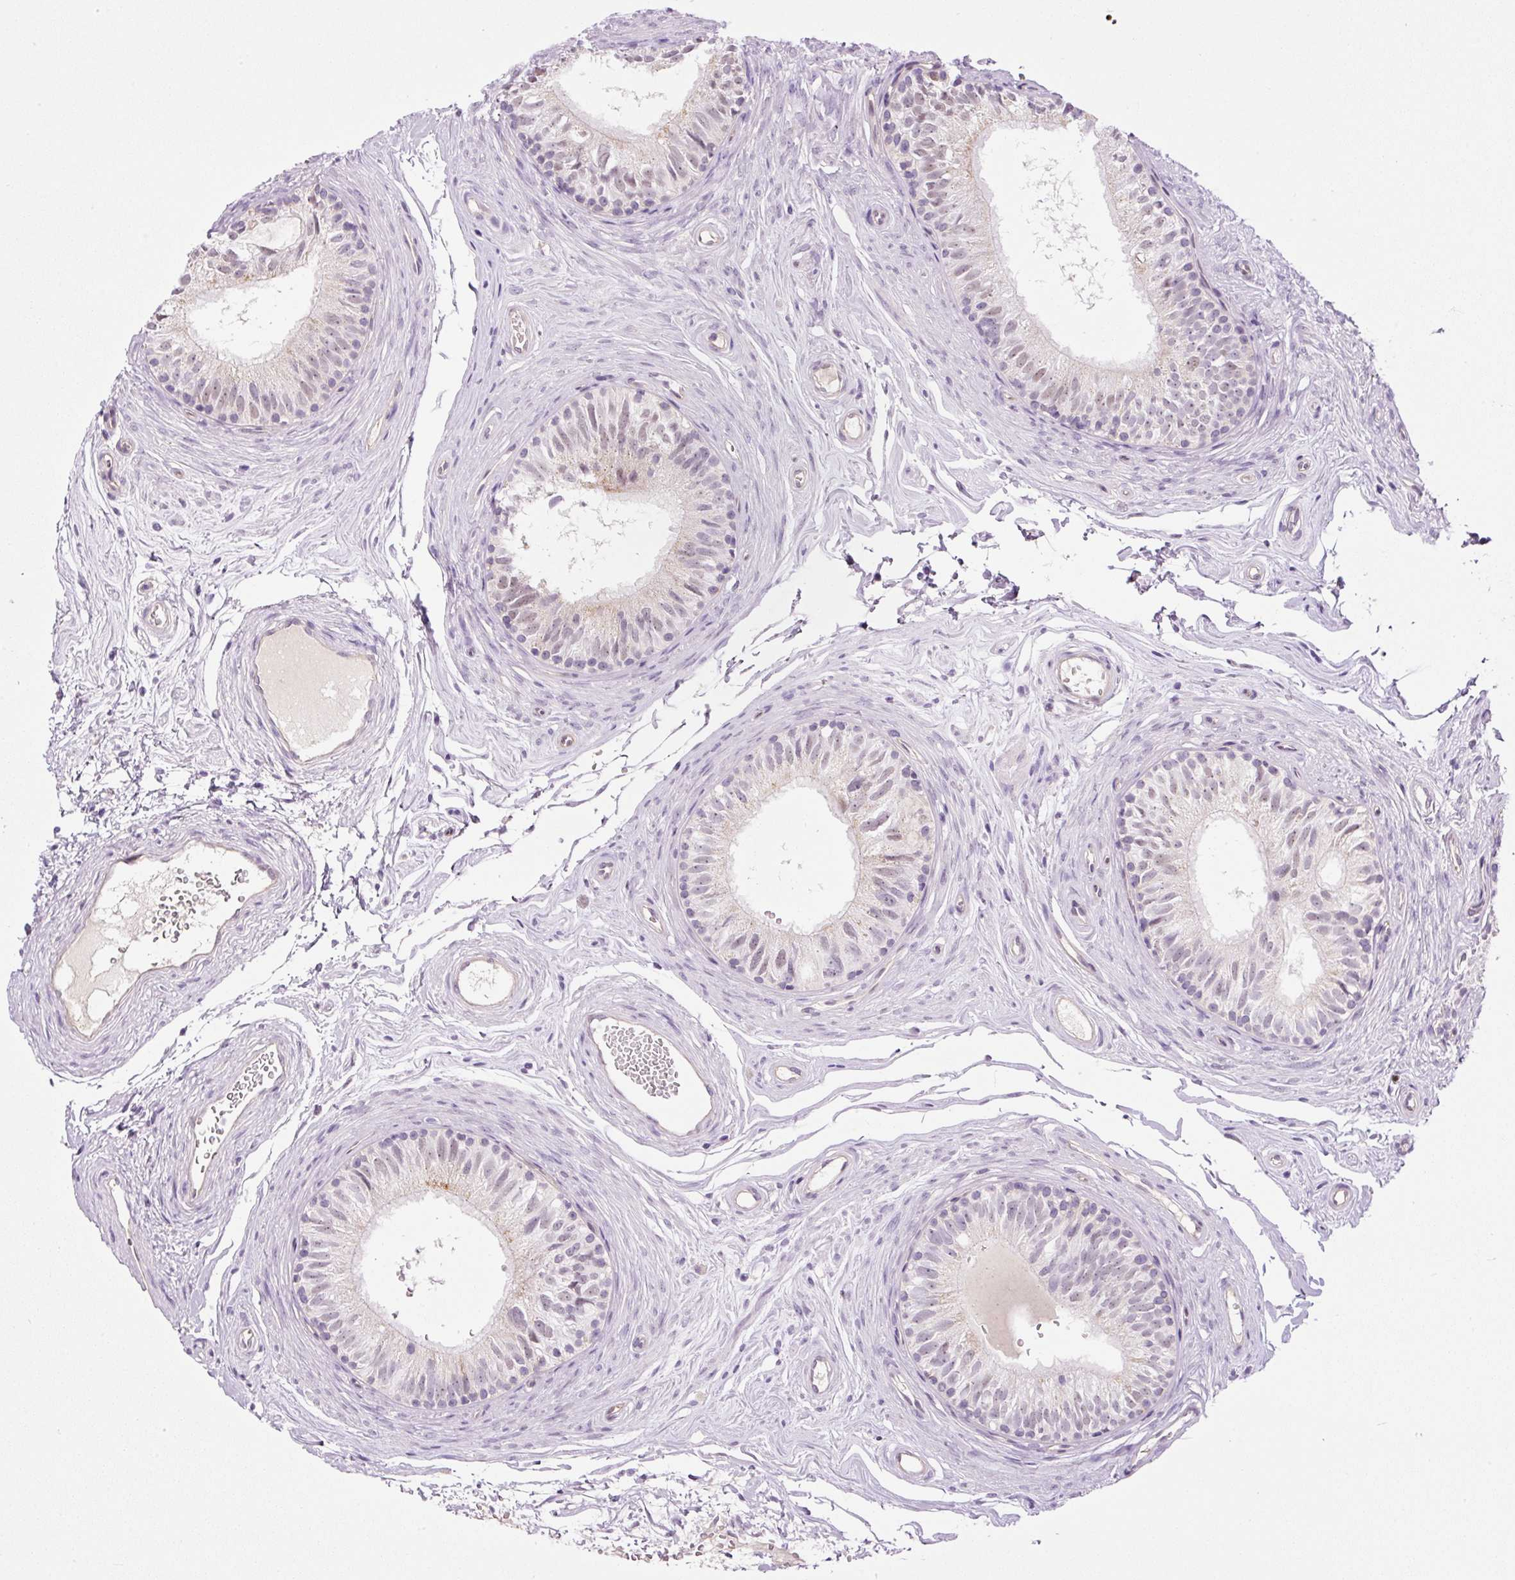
{"staining": {"intensity": "moderate", "quantity": "<25%", "location": "nuclear"}, "tissue": "epididymis", "cell_type": "Glandular cells", "image_type": "normal", "snomed": [{"axis": "morphology", "description": "Normal tissue, NOS"}, {"axis": "topography", "description": "Epididymis"}], "caption": "This is an image of IHC staining of normal epididymis, which shows moderate expression in the nuclear of glandular cells.", "gene": "KPNA2", "patient": {"sex": "male", "age": 45}}